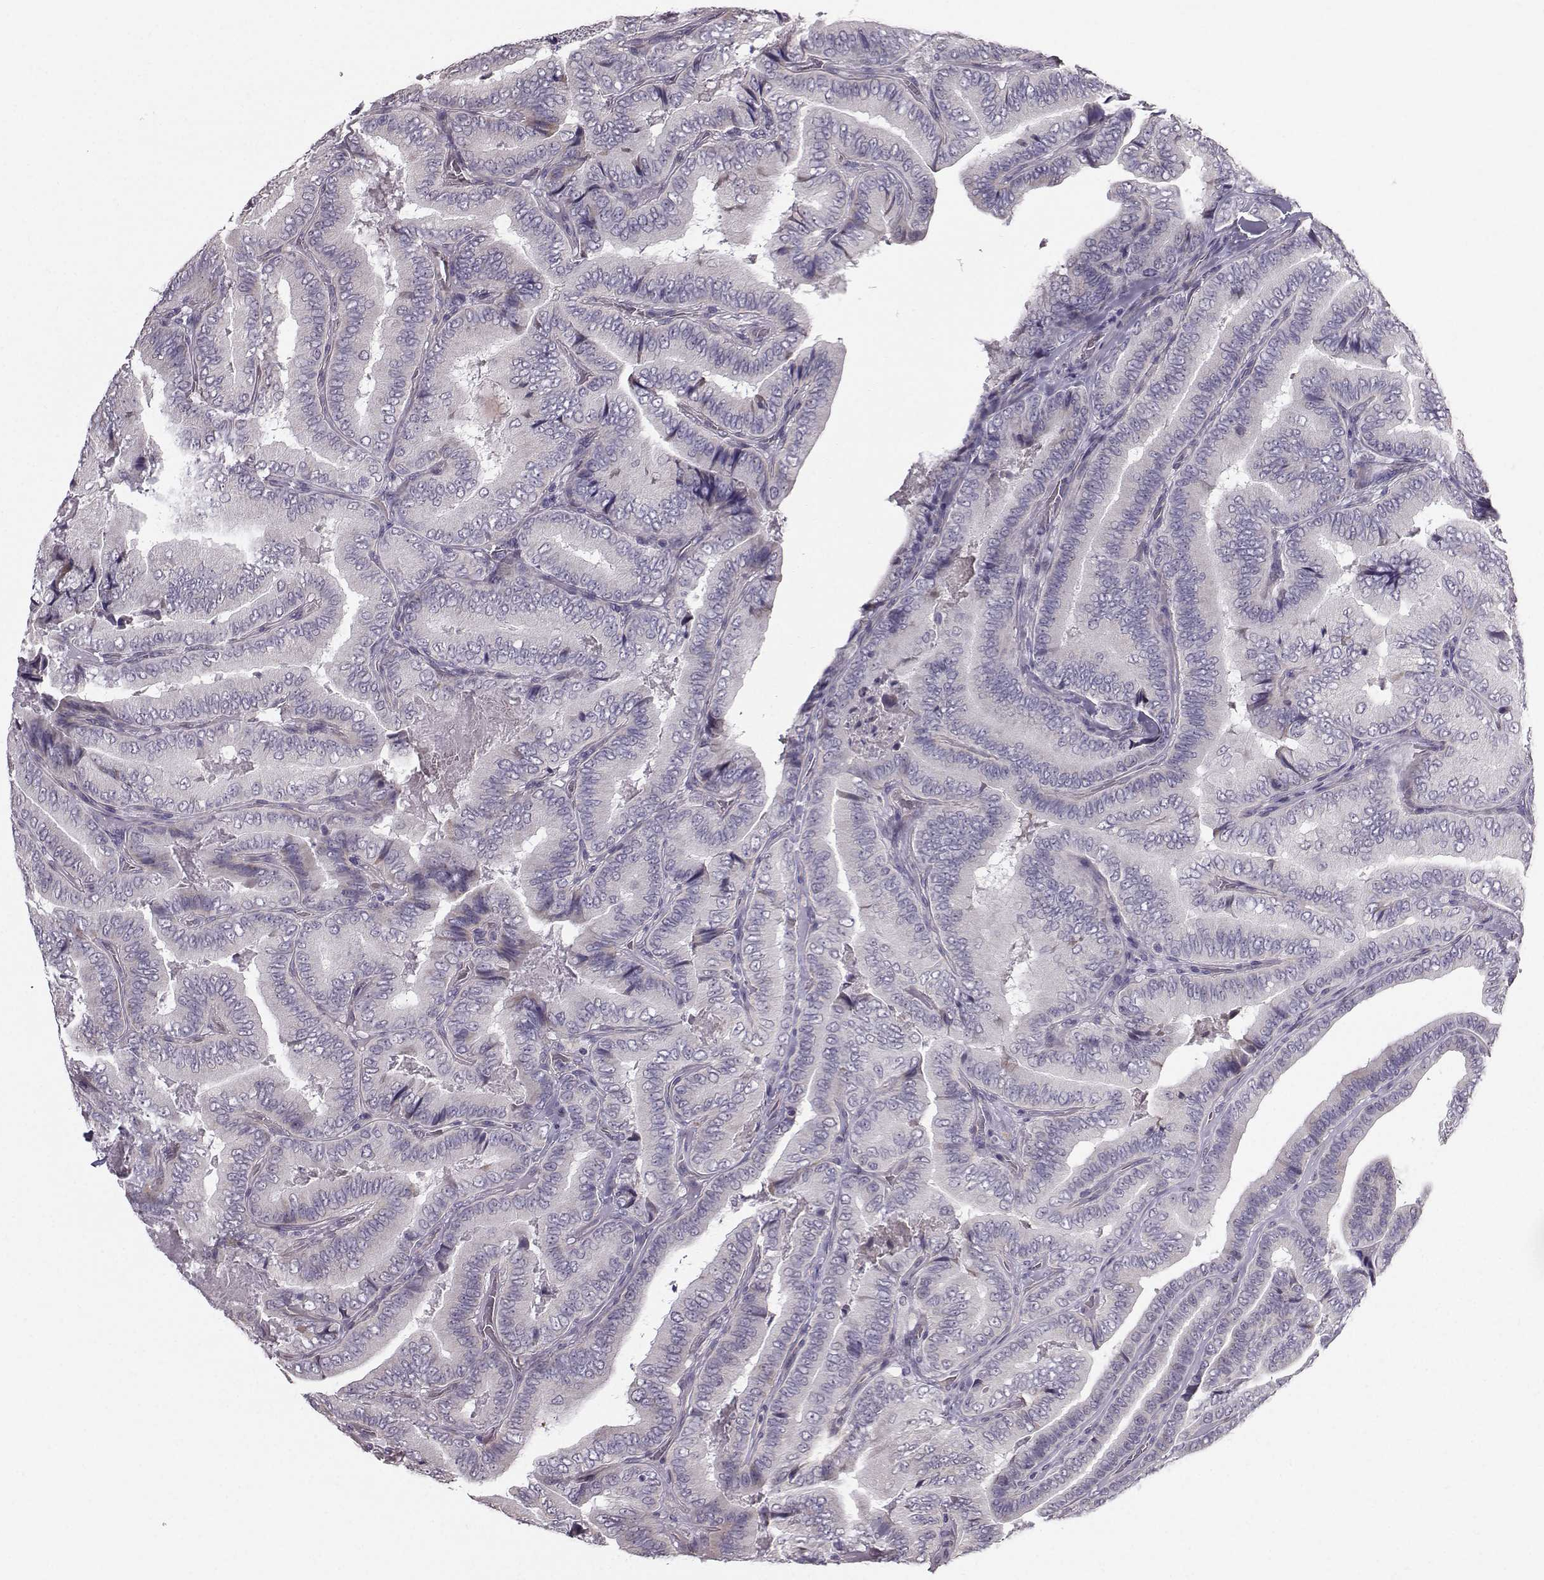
{"staining": {"intensity": "negative", "quantity": "none", "location": "none"}, "tissue": "thyroid cancer", "cell_type": "Tumor cells", "image_type": "cancer", "snomed": [{"axis": "morphology", "description": "Papillary adenocarcinoma, NOS"}, {"axis": "topography", "description": "Thyroid gland"}], "caption": "Immunohistochemistry (IHC) image of neoplastic tissue: thyroid cancer stained with DAB exhibits no significant protein staining in tumor cells.", "gene": "TSPYL5", "patient": {"sex": "male", "age": 61}}